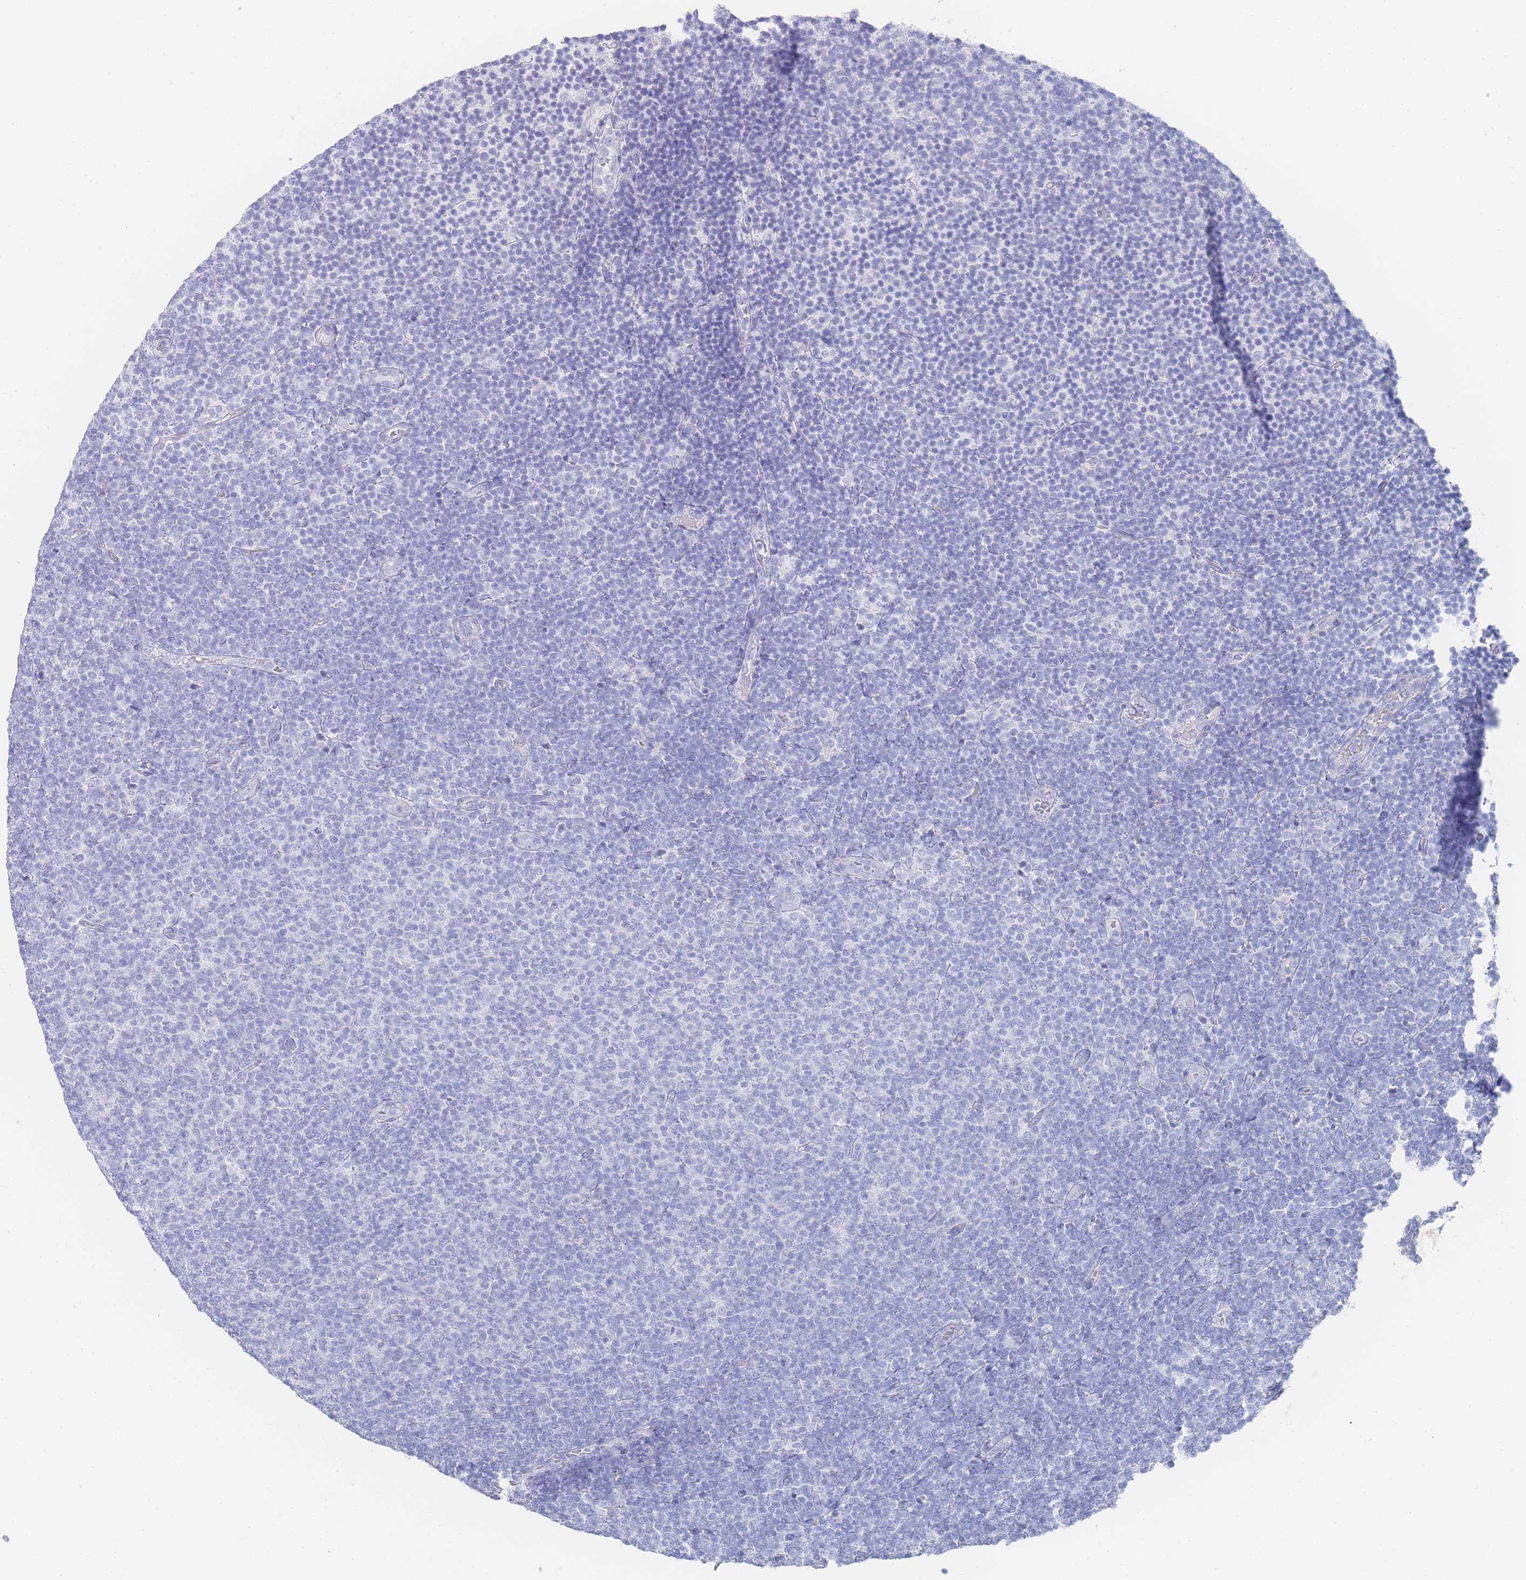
{"staining": {"intensity": "negative", "quantity": "none", "location": "none"}, "tissue": "lymphoma", "cell_type": "Tumor cells", "image_type": "cancer", "snomed": [{"axis": "morphology", "description": "Malignant lymphoma, non-Hodgkin's type, Low grade"}, {"axis": "topography", "description": "Lymph node"}], "caption": "Tumor cells show no significant protein positivity in low-grade malignant lymphoma, non-Hodgkin's type.", "gene": "LRRC37A", "patient": {"sex": "male", "age": 66}}